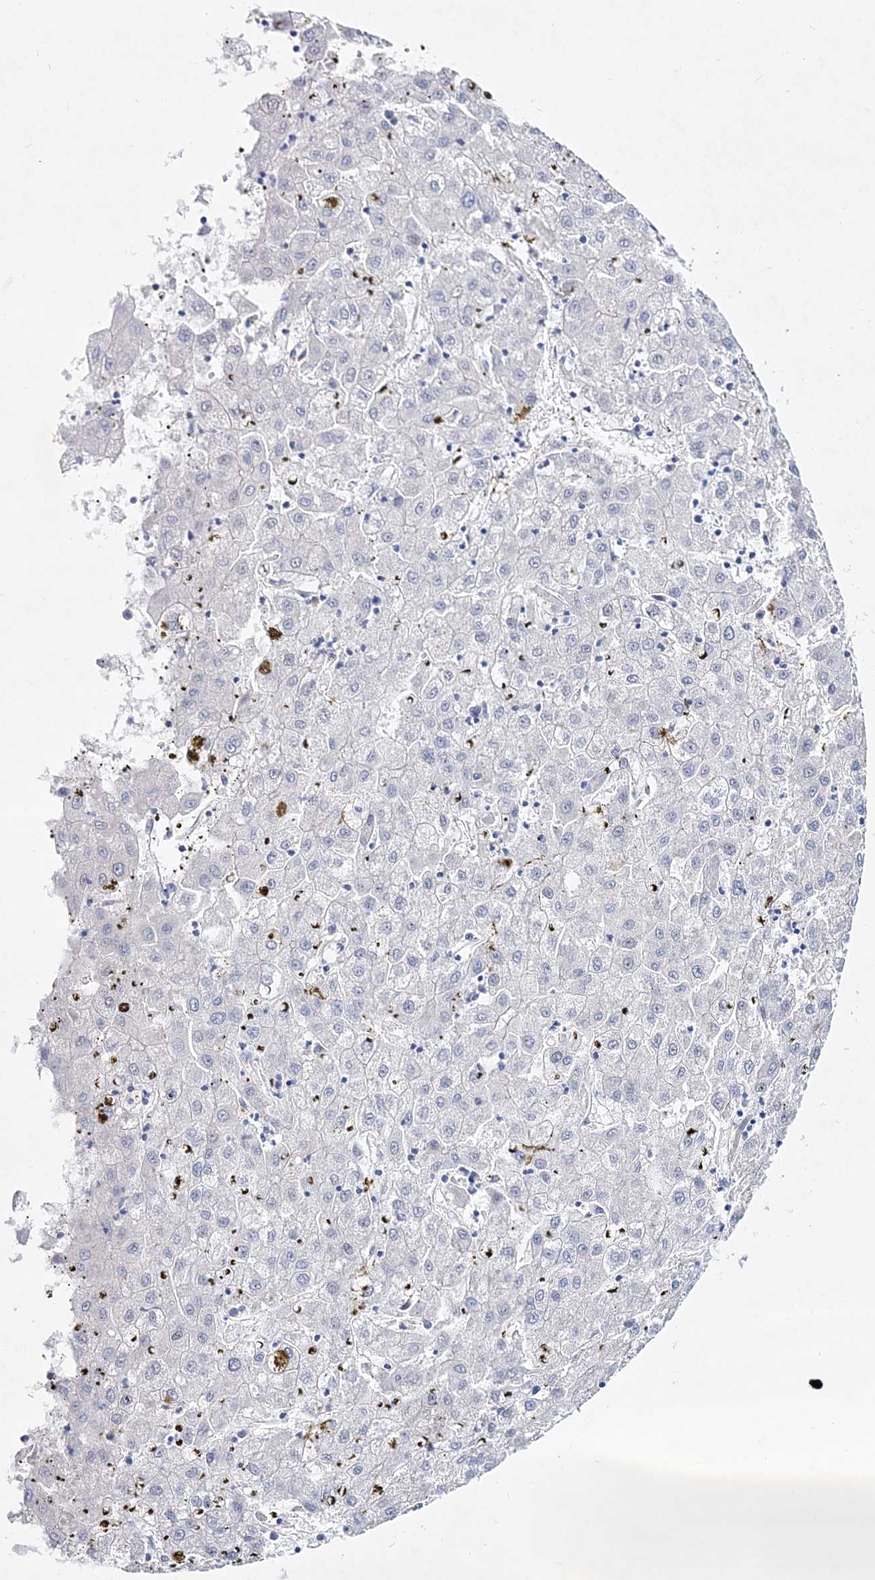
{"staining": {"intensity": "negative", "quantity": "none", "location": "none"}, "tissue": "liver cancer", "cell_type": "Tumor cells", "image_type": "cancer", "snomed": [{"axis": "morphology", "description": "Carcinoma, Hepatocellular, NOS"}, {"axis": "topography", "description": "Liver"}], "caption": "An immunohistochemistry (IHC) micrograph of hepatocellular carcinoma (liver) is shown. There is no staining in tumor cells of hepatocellular carcinoma (liver).", "gene": "SPINK7", "patient": {"sex": "male", "age": 72}}